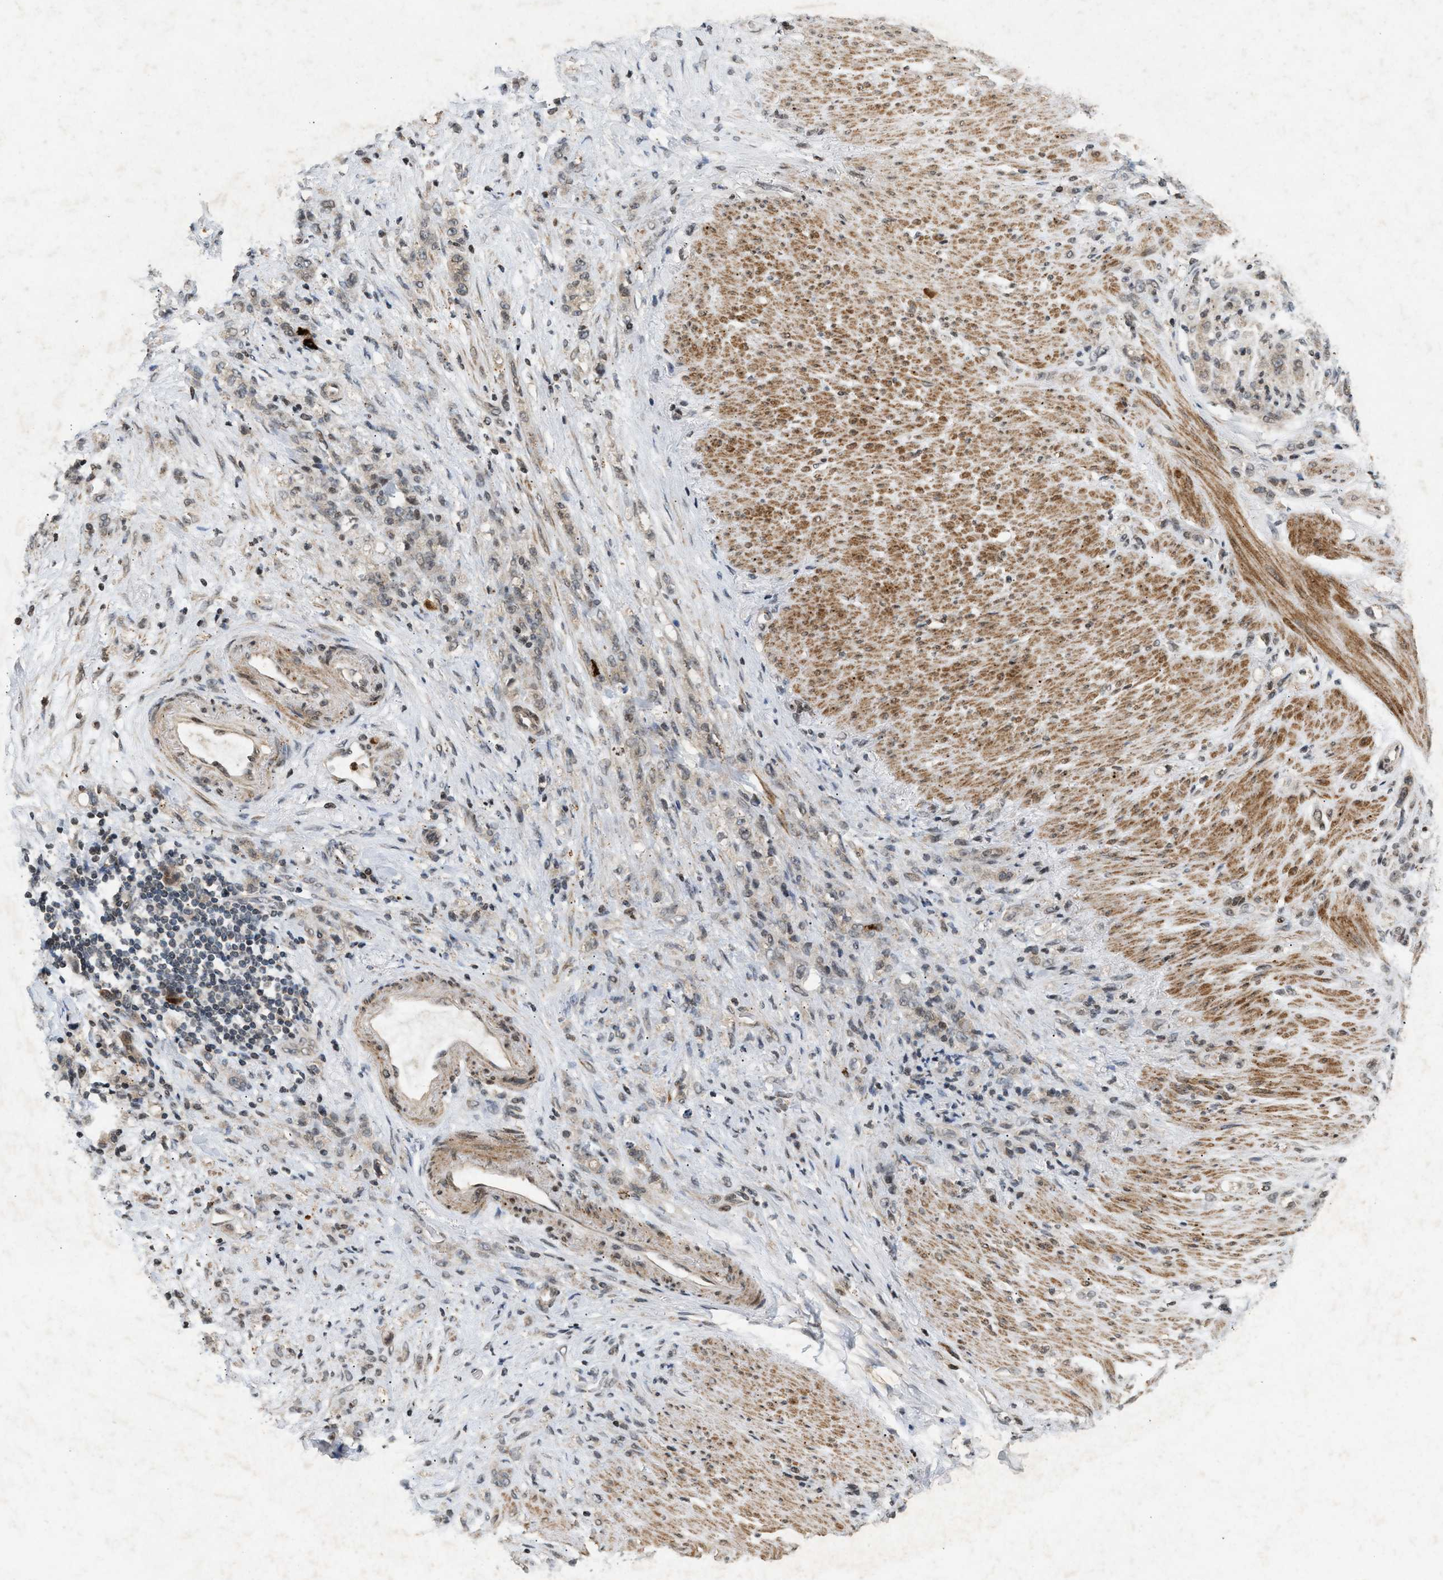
{"staining": {"intensity": "weak", "quantity": ">75%", "location": "cytoplasmic/membranous,nuclear"}, "tissue": "stomach cancer", "cell_type": "Tumor cells", "image_type": "cancer", "snomed": [{"axis": "morphology", "description": "Adenocarcinoma, NOS"}, {"axis": "topography", "description": "Stomach"}], "caption": "Immunohistochemistry (IHC) micrograph of human stomach cancer (adenocarcinoma) stained for a protein (brown), which displays low levels of weak cytoplasmic/membranous and nuclear staining in about >75% of tumor cells.", "gene": "ZPR1", "patient": {"sex": "male", "age": 82}}